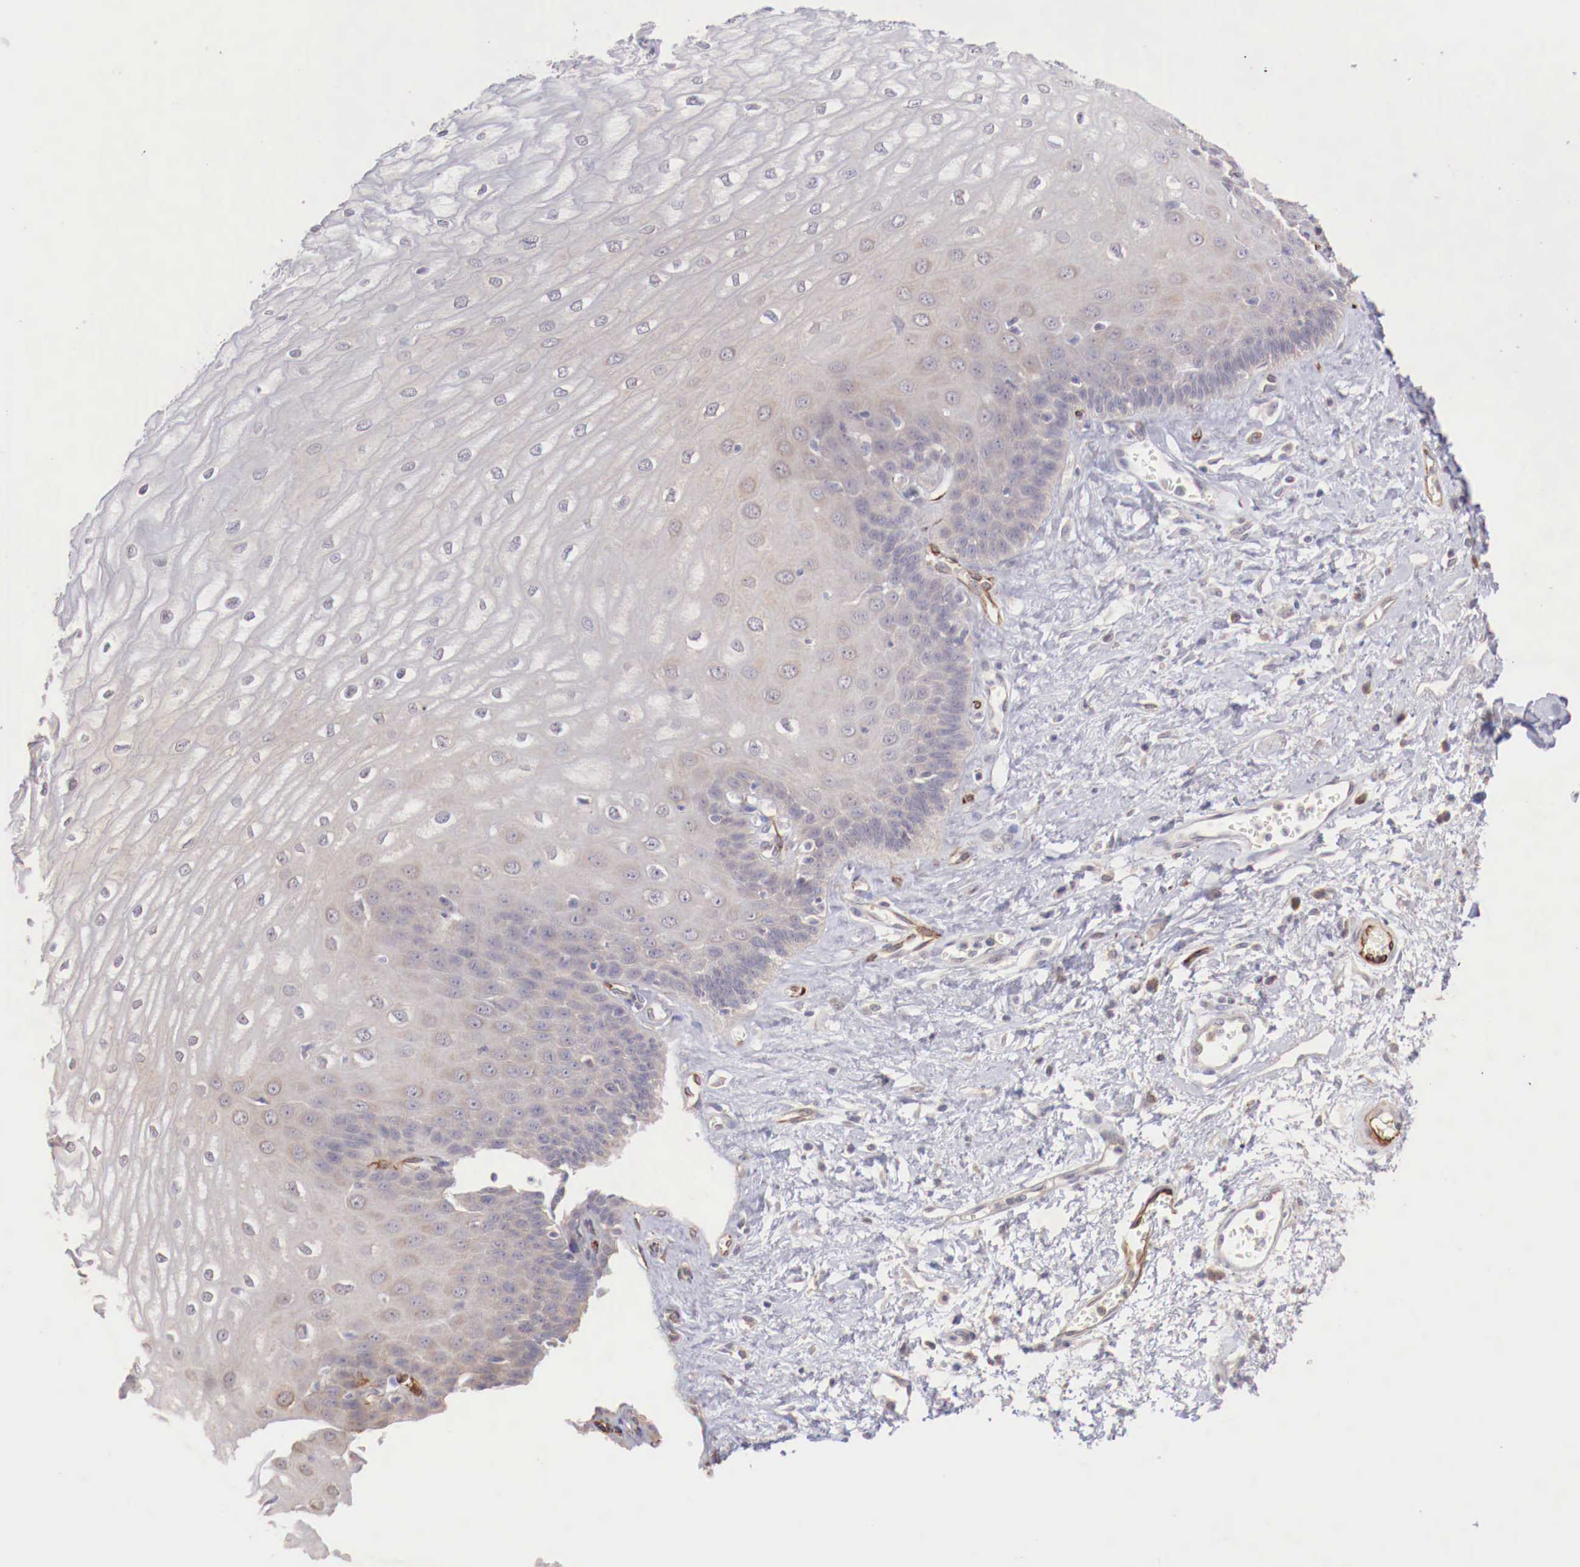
{"staining": {"intensity": "weak", "quantity": ">75%", "location": "cytoplasmic/membranous"}, "tissue": "esophagus", "cell_type": "Squamous epithelial cells", "image_type": "normal", "snomed": [{"axis": "morphology", "description": "Normal tissue, NOS"}, {"axis": "topography", "description": "Esophagus"}], "caption": "A brown stain shows weak cytoplasmic/membranous staining of a protein in squamous epithelial cells of normal esophagus.", "gene": "WT1", "patient": {"sex": "male", "age": 65}}